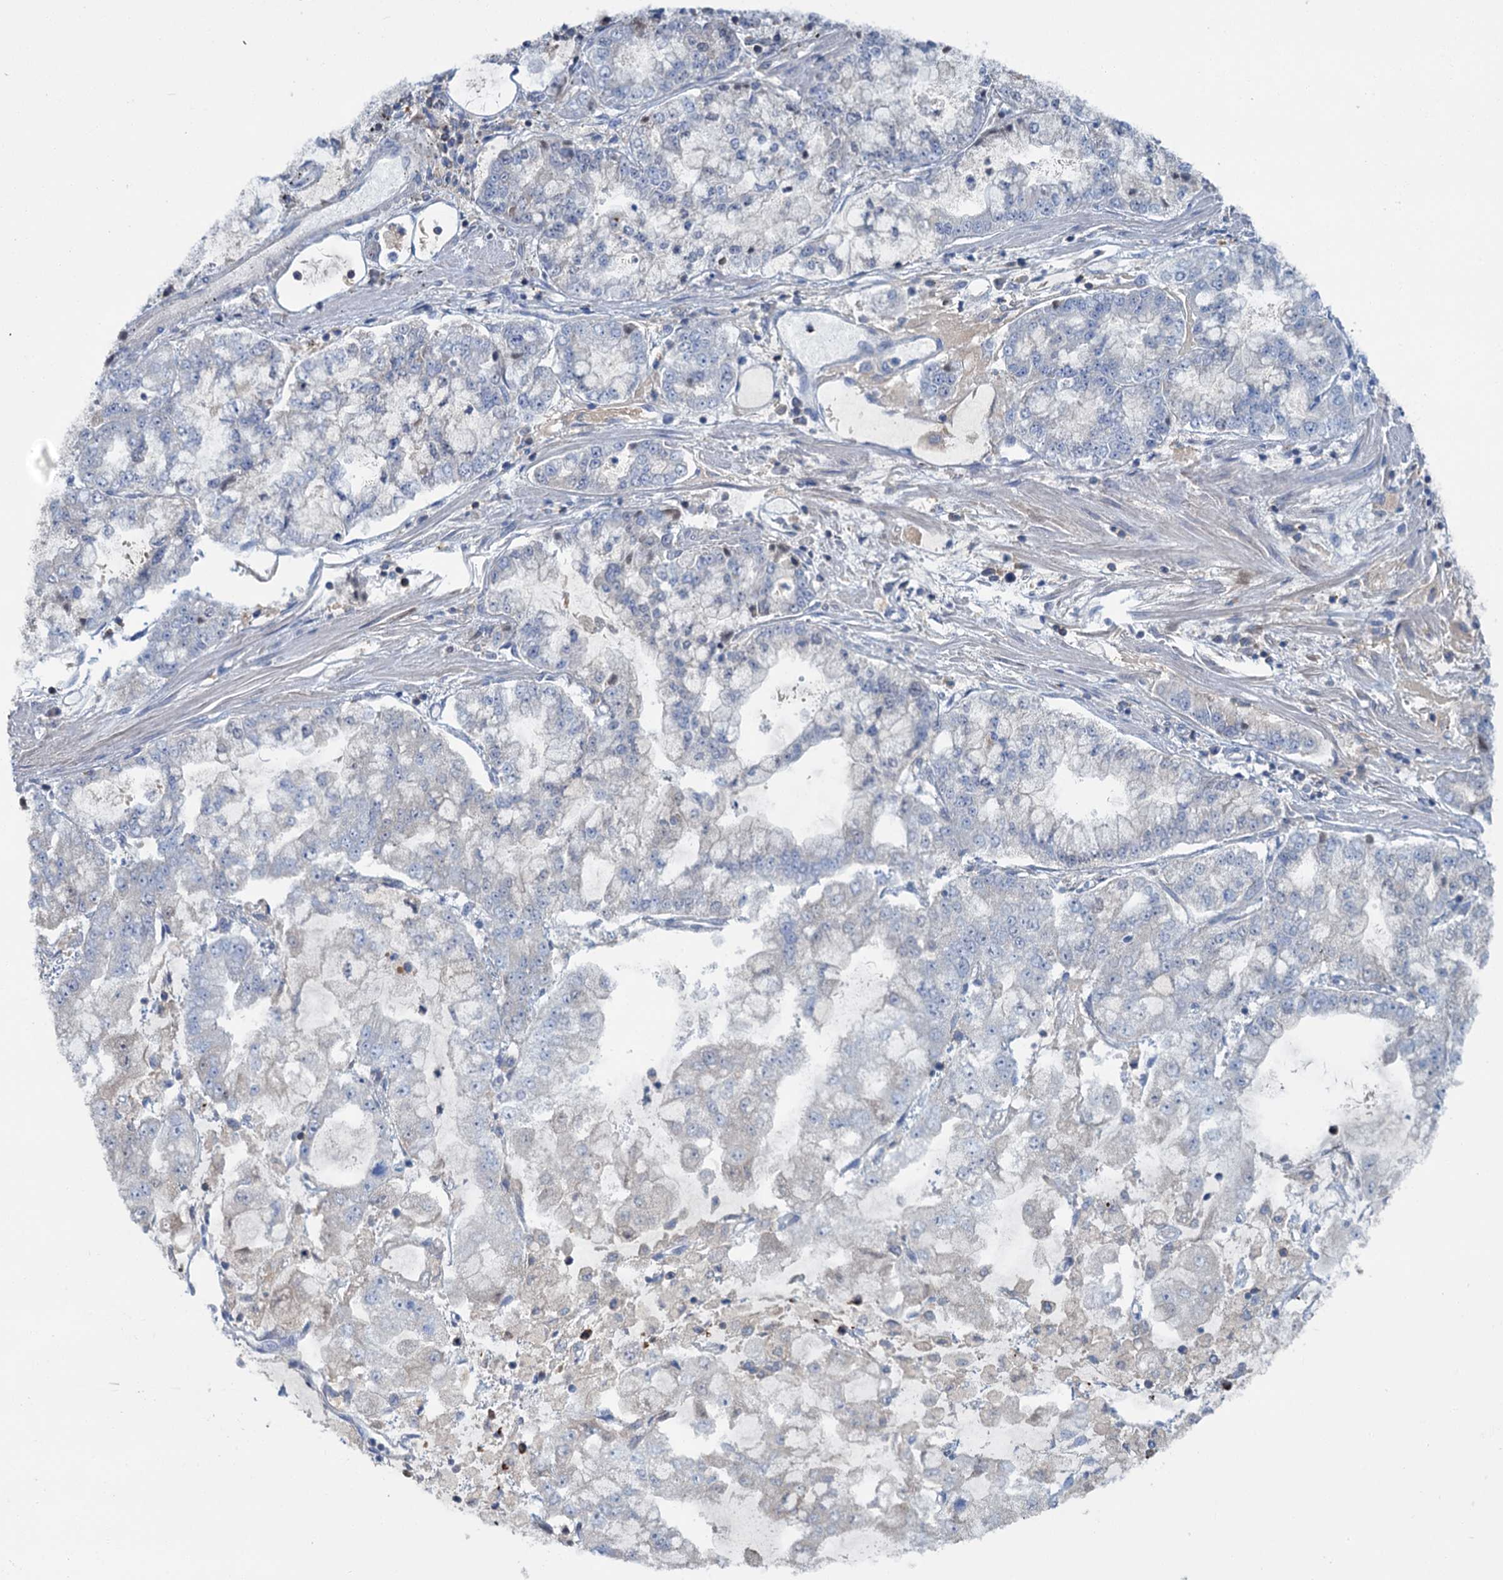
{"staining": {"intensity": "negative", "quantity": "none", "location": "none"}, "tissue": "stomach cancer", "cell_type": "Tumor cells", "image_type": "cancer", "snomed": [{"axis": "morphology", "description": "Adenocarcinoma, NOS"}, {"axis": "topography", "description": "Stomach"}], "caption": "This micrograph is of stomach adenocarcinoma stained with immunohistochemistry to label a protein in brown with the nuclei are counter-stained blue. There is no expression in tumor cells. (DAB (3,3'-diaminobenzidine) IHC, high magnification).", "gene": "FGFR2", "patient": {"sex": "male", "age": 76}}